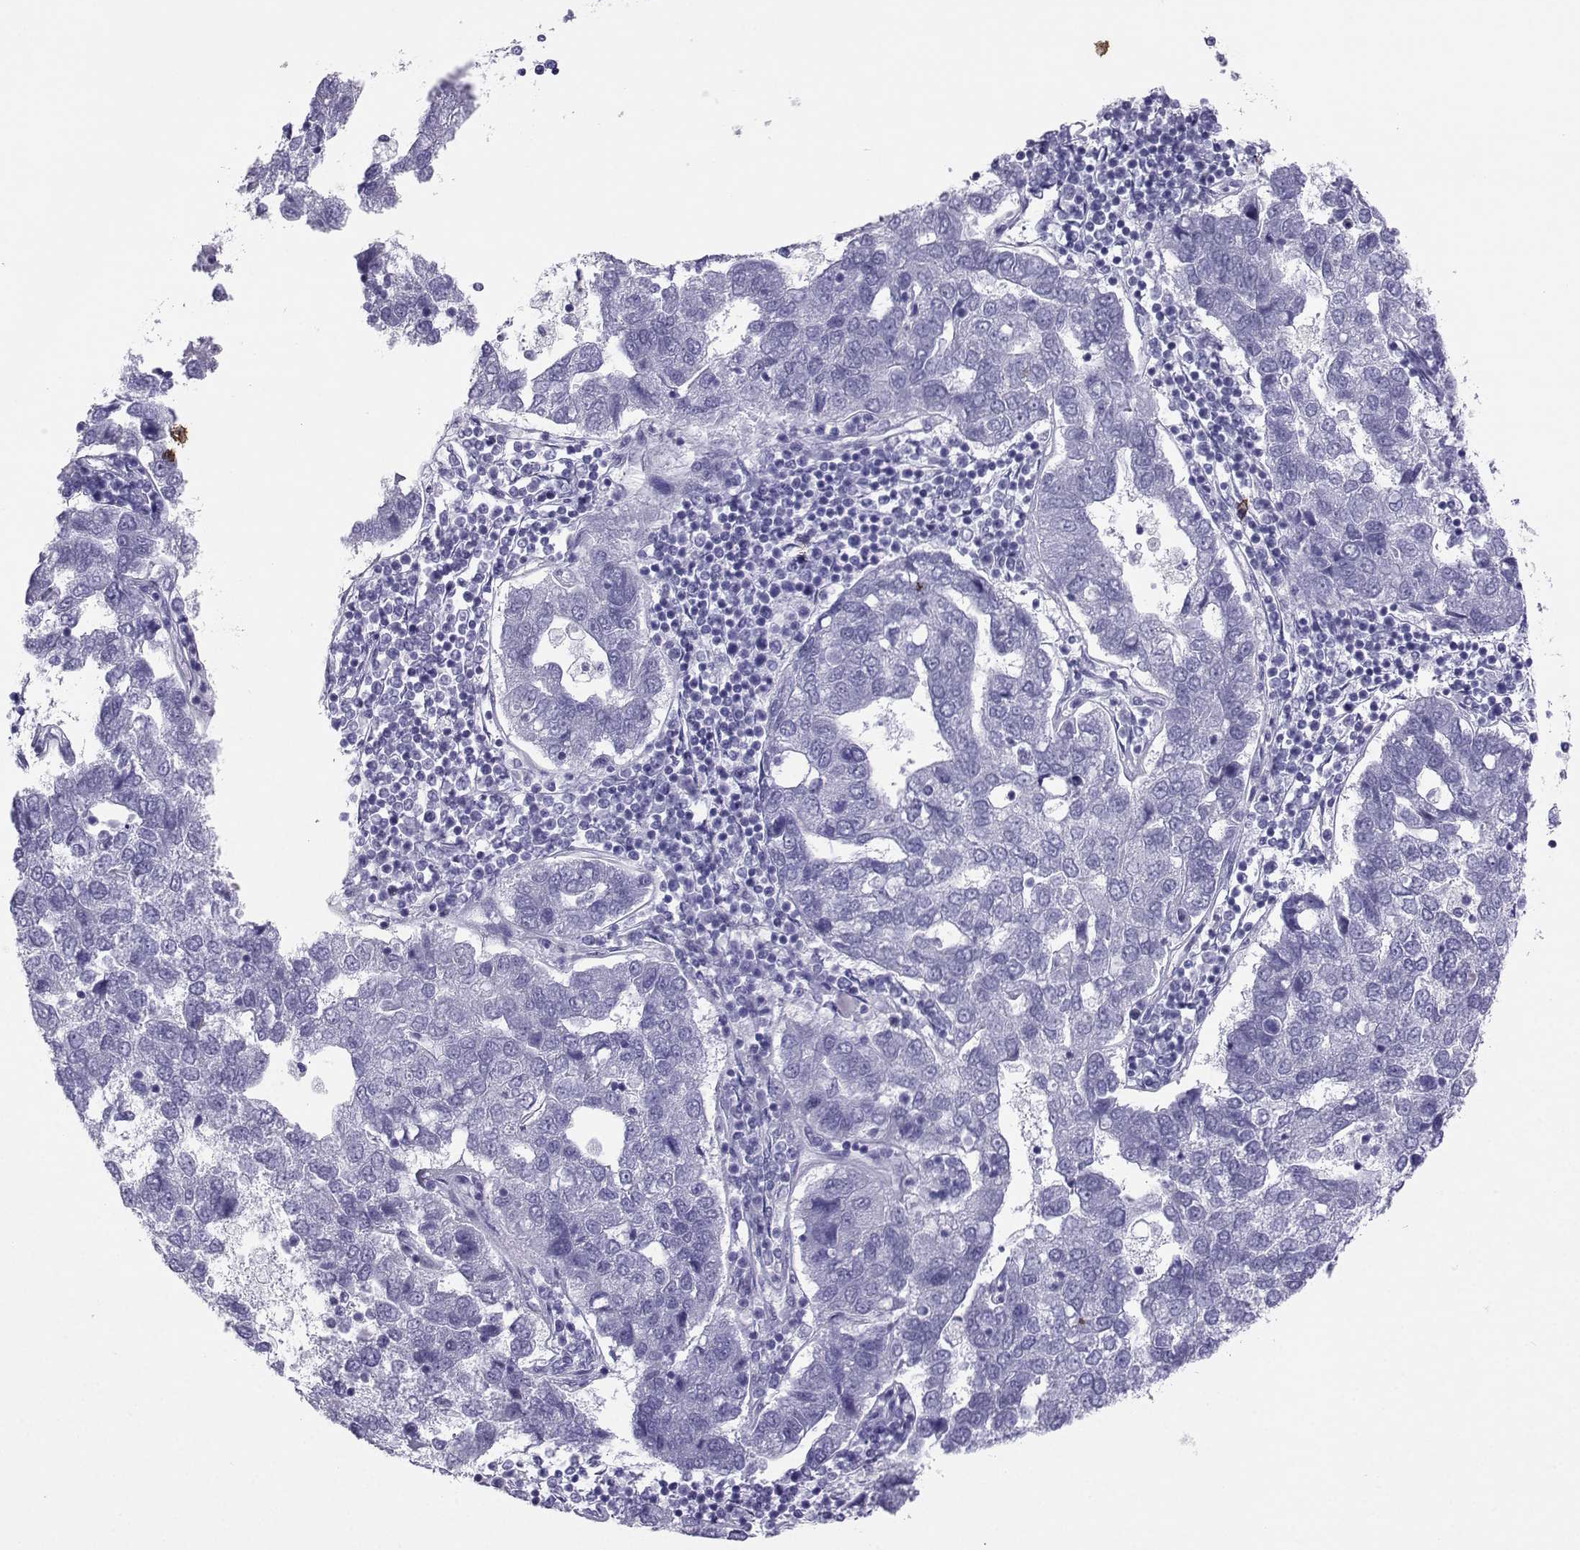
{"staining": {"intensity": "negative", "quantity": "none", "location": "none"}, "tissue": "pancreatic cancer", "cell_type": "Tumor cells", "image_type": "cancer", "snomed": [{"axis": "morphology", "description": "Adenocarcinoma, NOS"}, {"axis": "topography", "description": "Pancreas"}], "caption": "Protein analysis of pancreatic cancer reveals no significant expression in tumor cells.", "gene": "LORICRIN", "patient": {"sex": "female", "age": 61}}